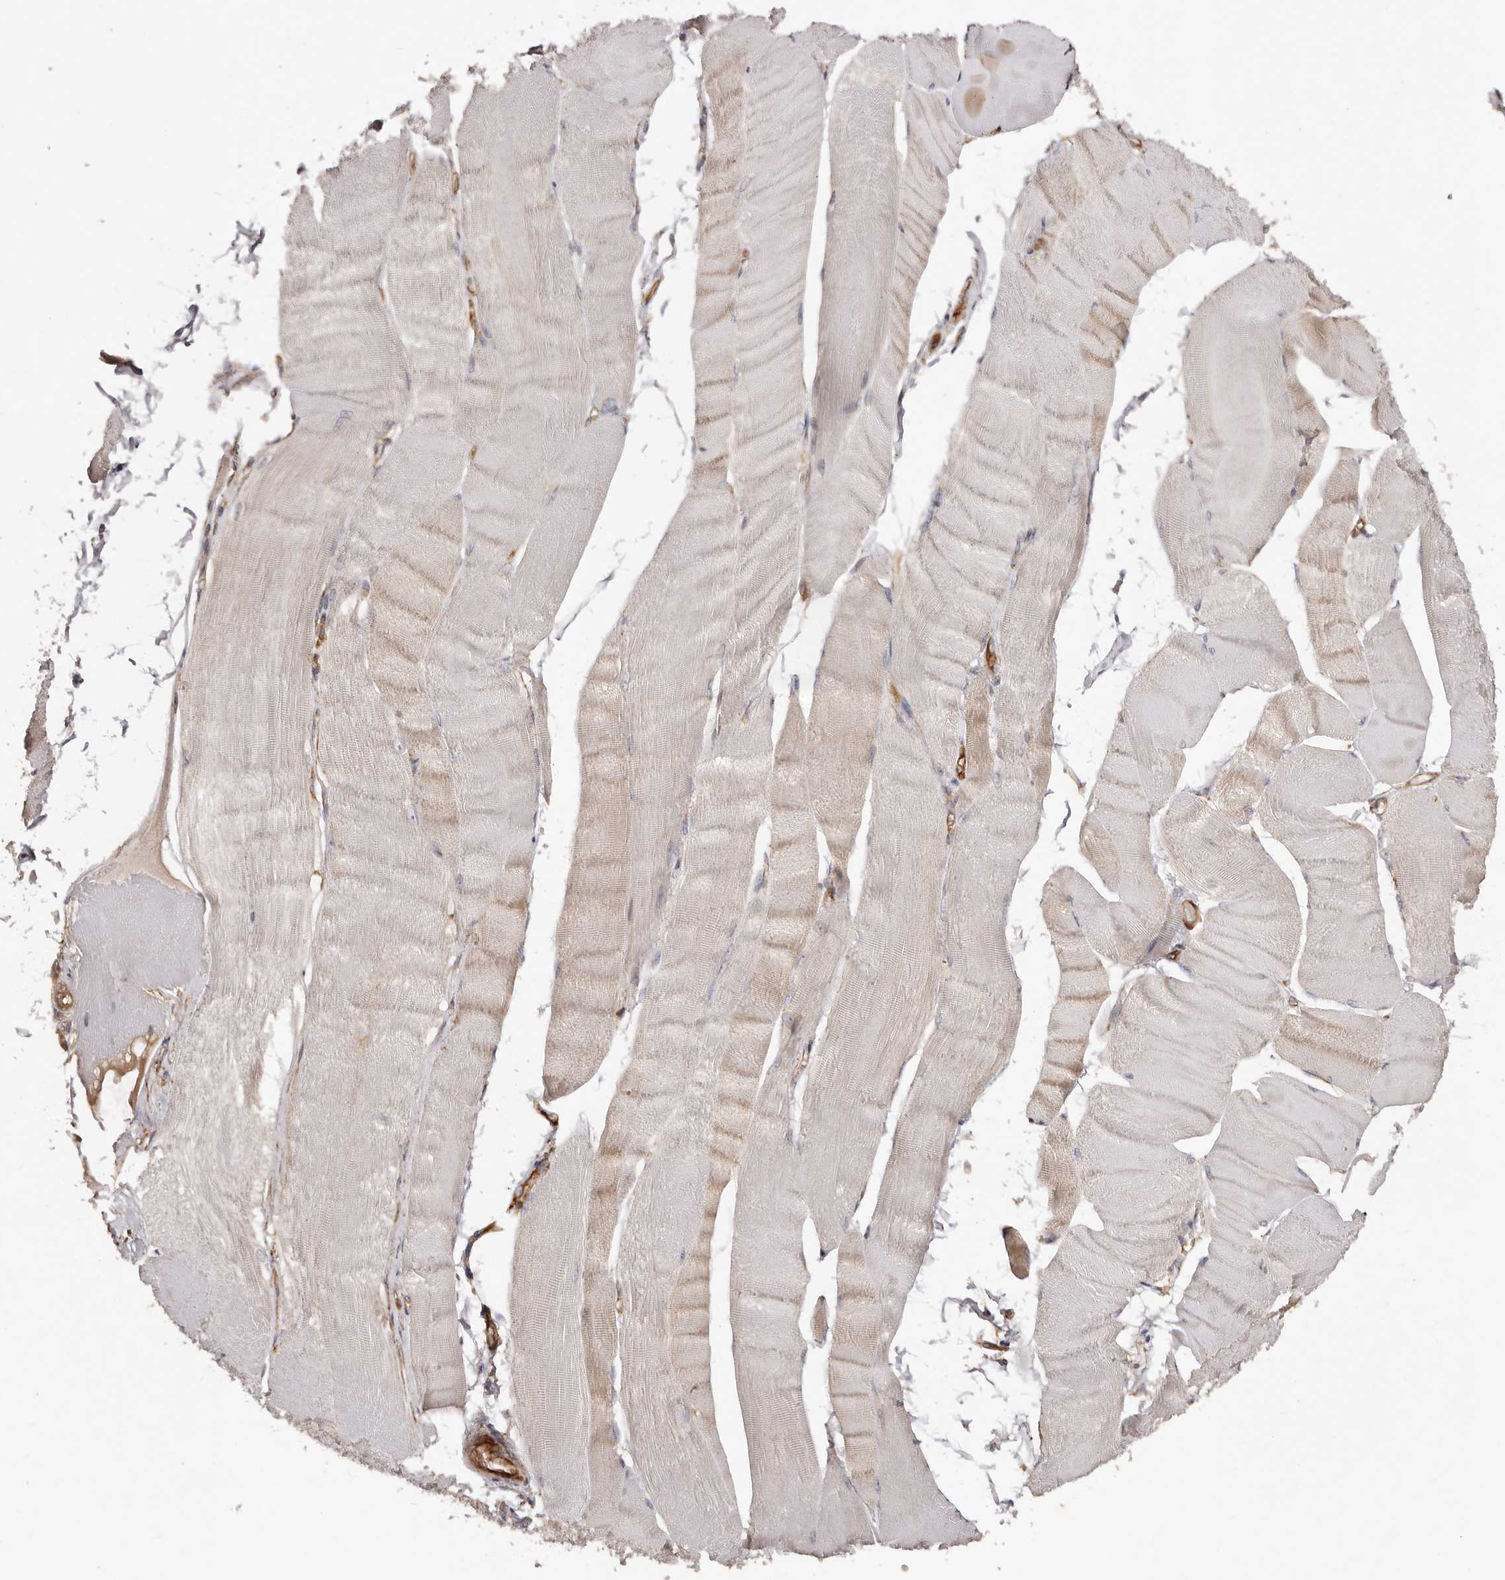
{"staining": {"intensity": "weak", "quantity": "25%-75%", "location": "cytoplasmic/membranous"}, "tissue": "skeletal muscle", "cell_type": "Myocytes", "image_type": "normal", "snomed": [{"axis": "morphology", "description": "Normal tissue, NOS"}, {"axis": "morphology", "description": "Basal cell carcinoma"}, {"axis": "topography", "description": "Skeletal muscle"}], "caption": "IHC photomicrograph of normal skeletal muscle stained for a protein (brown), which displays low levels of weak cytoplasmic/membranous expression in approximately 25%-75% of myocytes.", "gene": "RPS6", "patient": {"sex": "female", "age": 64}}